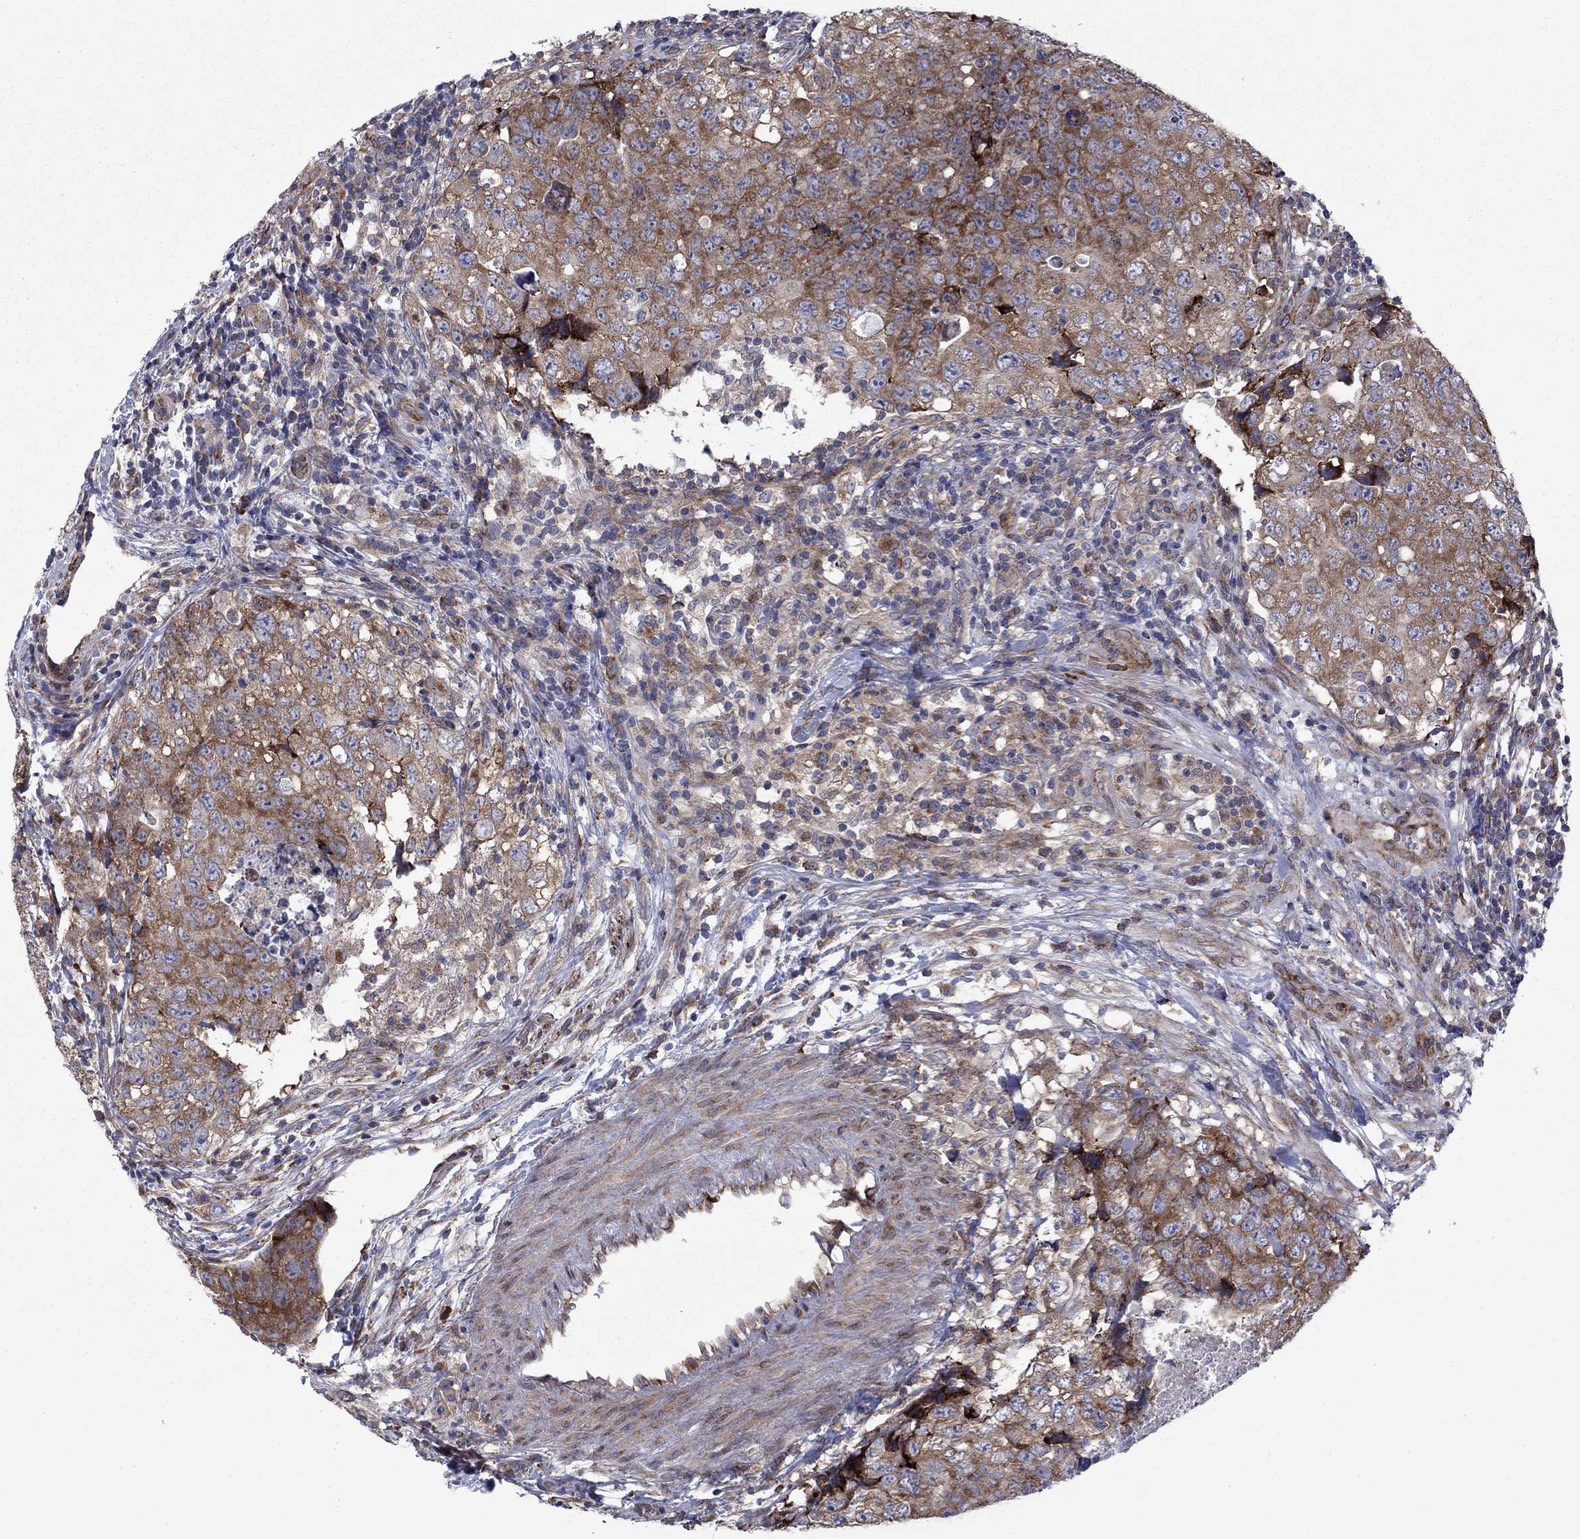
{"staining": {"intensity": "strong", "quantity": "<25%", "location": "cytoplasmic/membranous"}, "tissue": "testis cancer", "cell_type": "Tumor cells", "image_type": "cancer", "snomed": [{"axis": "morphology", "description": "Seminoma, NOS"}, {"axis": "topography", "description": "Testis"}], "caption": "Immunohistochemistry histopathology image of testis cancer (seminoma) stained for a protein (brown), which exhibits medium levels of strong cytoplasmic/membranous expression in approximately <25% of tumor cells.", "gene": "GPR155", "patient": {"sex": "male", "age": 34}}